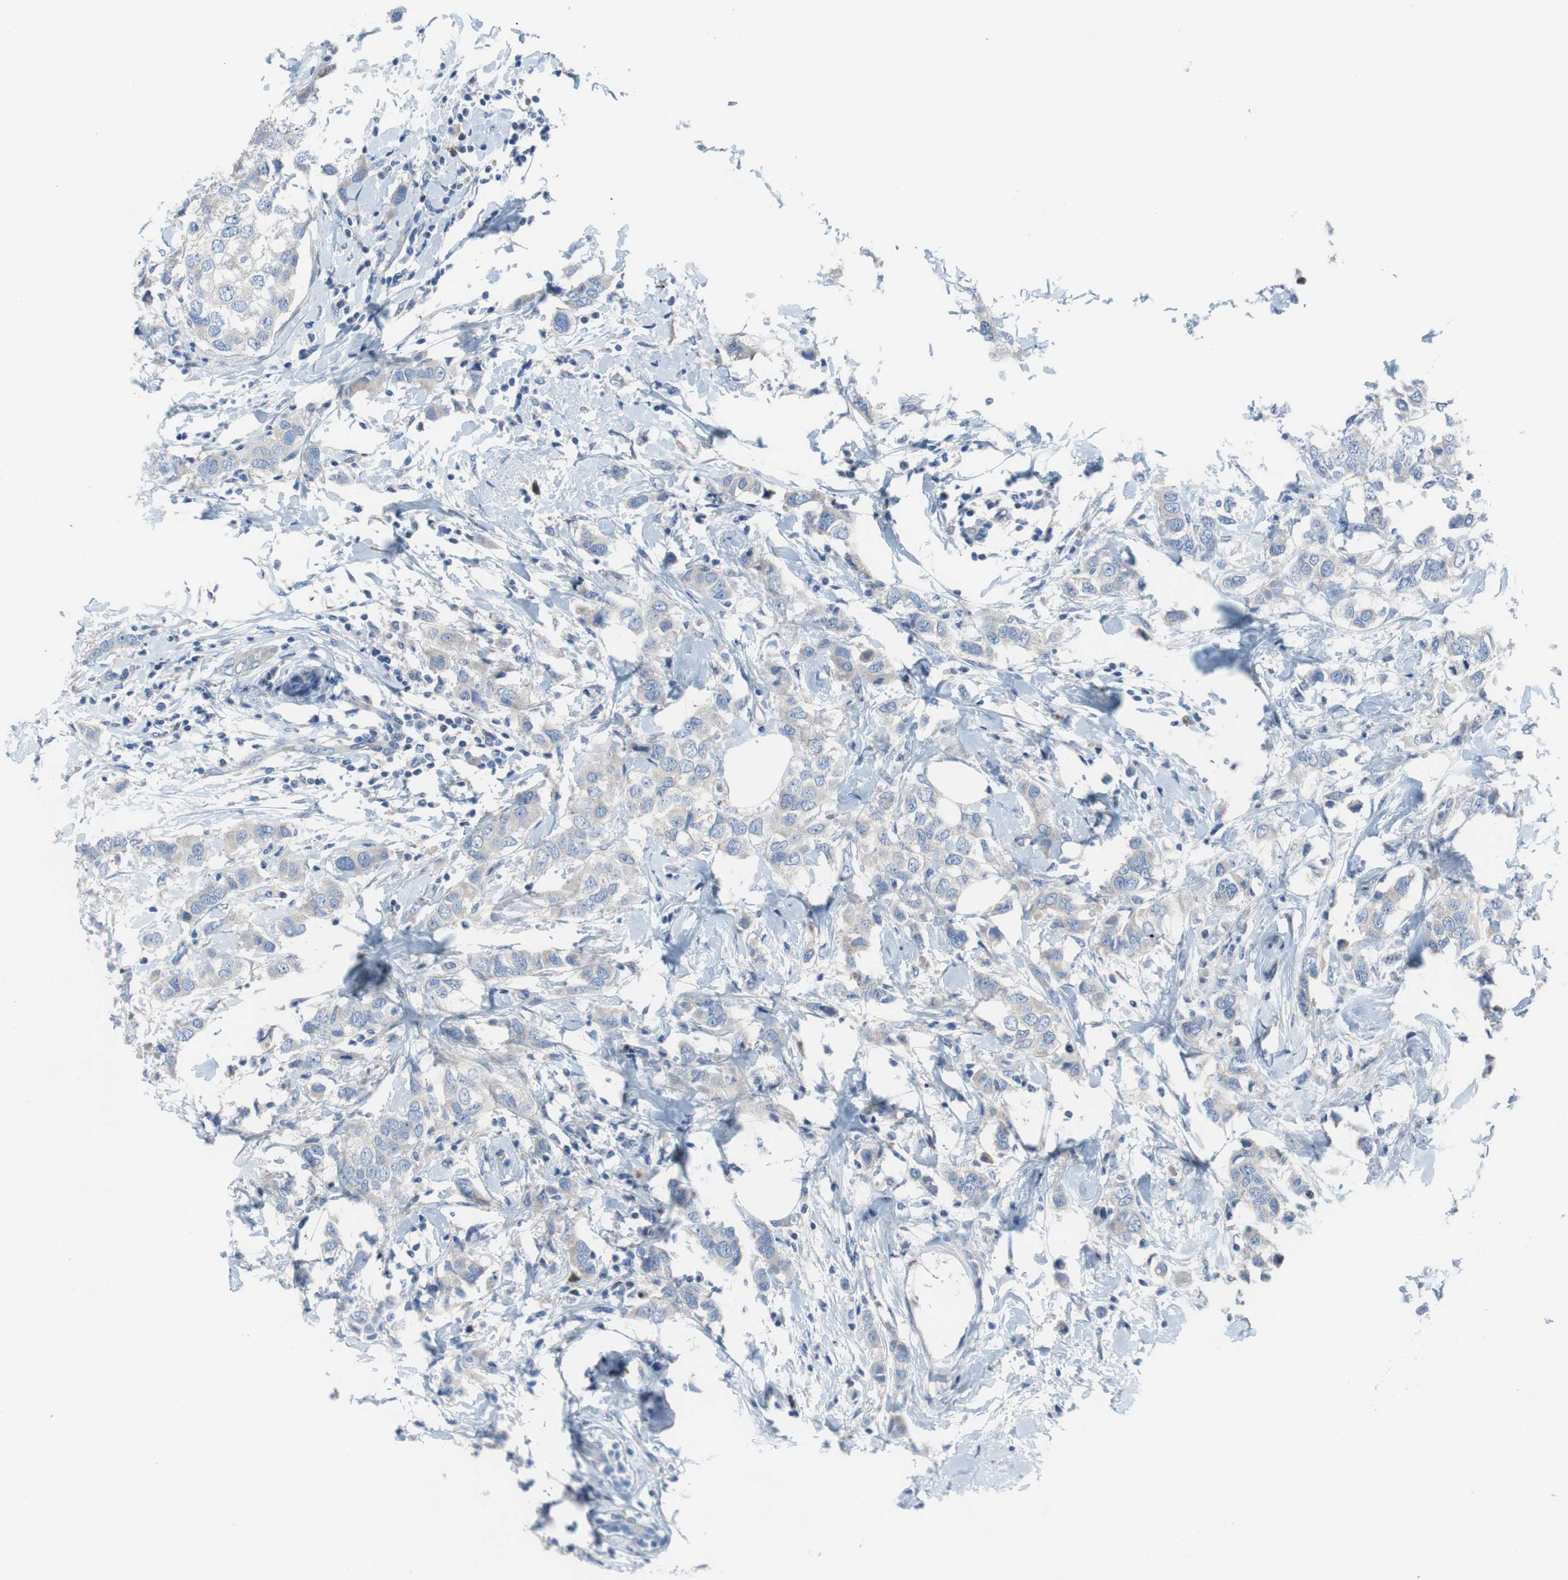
{"staining": {"intensity": "negative", "quantity": "none", "location": "none"}, "tissue": "breast cancer", "cell_type": "Tumor cells", "image_type": "cancer", "snomed": [{"axis": "morphology", "description": "Duct carcinoma"}, {"axis": "topography", "description": "Breast"}], "caption": "IHC histopathology image of neoplastic tissue: breast infiltrating ductal carcinoma stained with DAB displays no significant protein expression in tumor cells.", "gene": "KANSL1", "patient": {"sex": "female", "age": 50}}